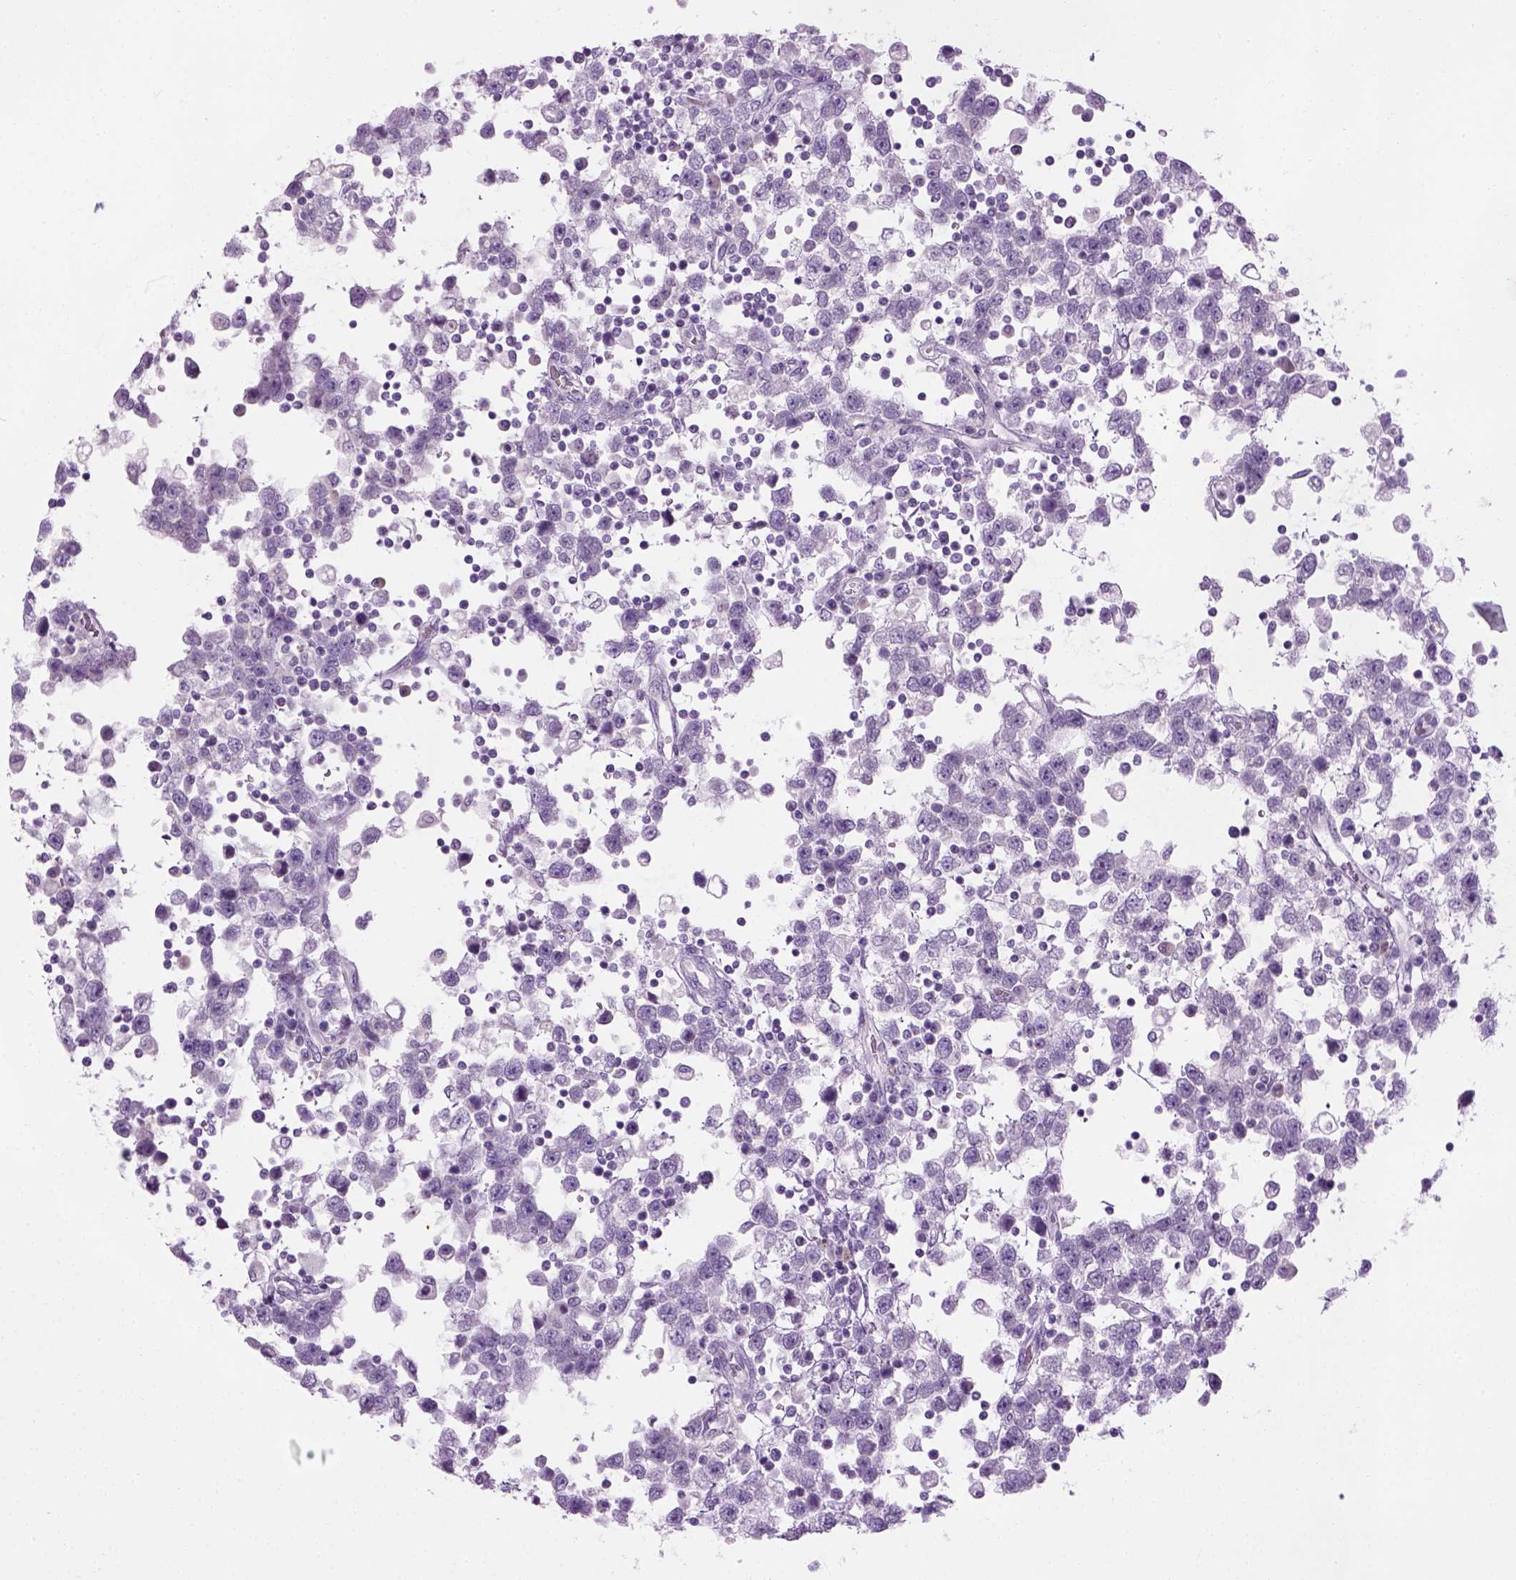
{"staining": {"intensity": "negative", "quantity": "none", "location": "none"}, "tissue": "testis cancer", "cell_type": "Tumor cells", "image_type": "cancer", "snomed": [{"axis": "morphology", "description": "Seminoma, NOS"}, {"axis": "topography", "description": "Testis"}], "caption": "DAB immunohistochemical staining of human seminoma (testis) demonstrates no significant positivity in tumor cells.", "gene": "CIBAR2", "patient": {"sex": "male", "age": 34}}